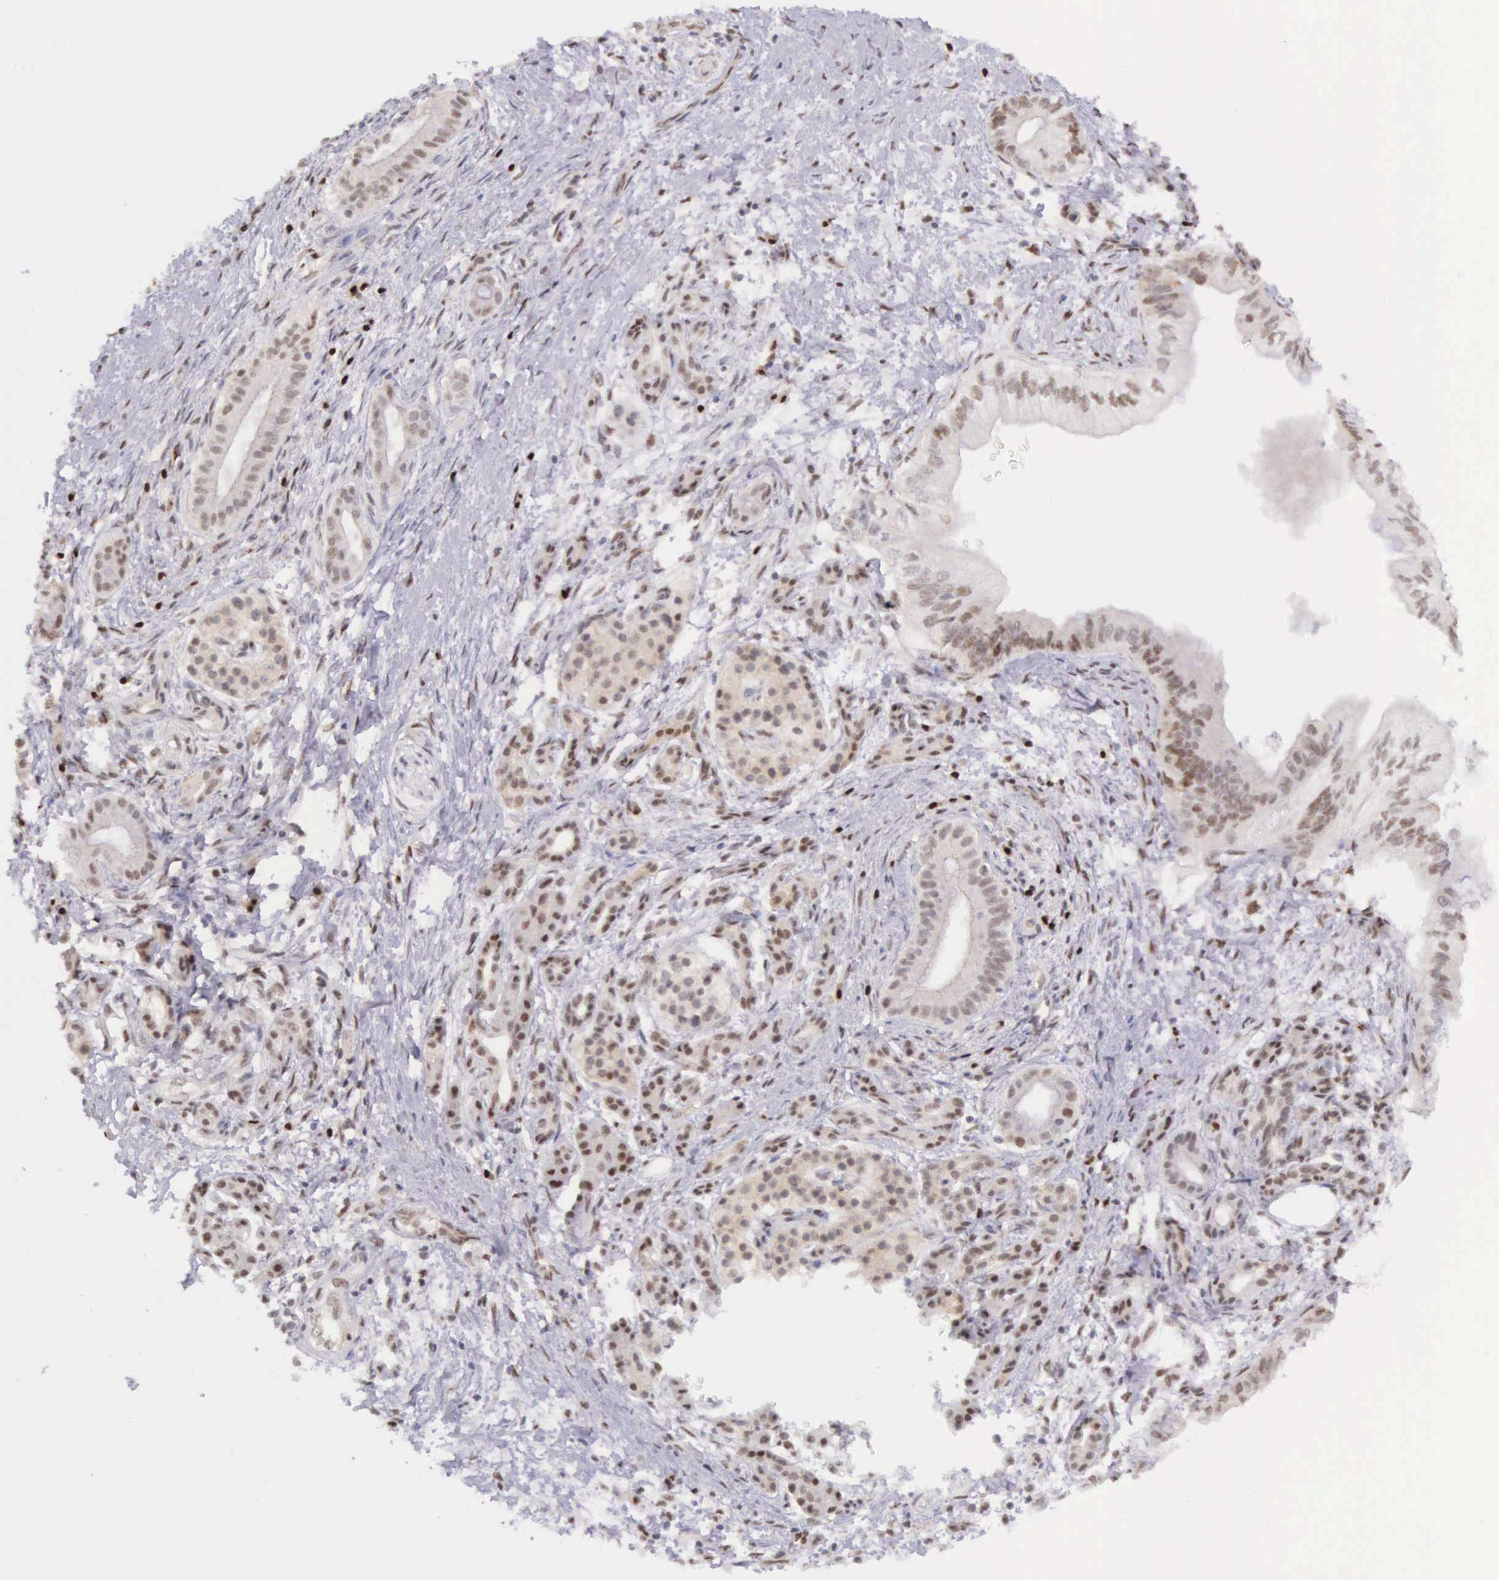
{"staining": {"intensity": "weak", "quantity": "25%-75%", "location": "nuclear"}, "tissue": "pancreatic cancer", "cell_type": "Tumor cells", "image_type": "cancer", "snomed": [{"axis": "morphology", "description": "Adenocarcinoma, NOS"}, {"axis": "topography", "description": "Pancreas"}], "caption": "Immunohistochemistry (IHC) photomicrograph of neoplastic tissue: human pancreatic cancer stained using immunohistochemistry exhibits low levels of weak protein expression localized specifically in the nuclear of tumor cells, appearing as a nuclear brown color.", "gene": "CCDC117", "patient": {"sex": "female", "age": 66}}